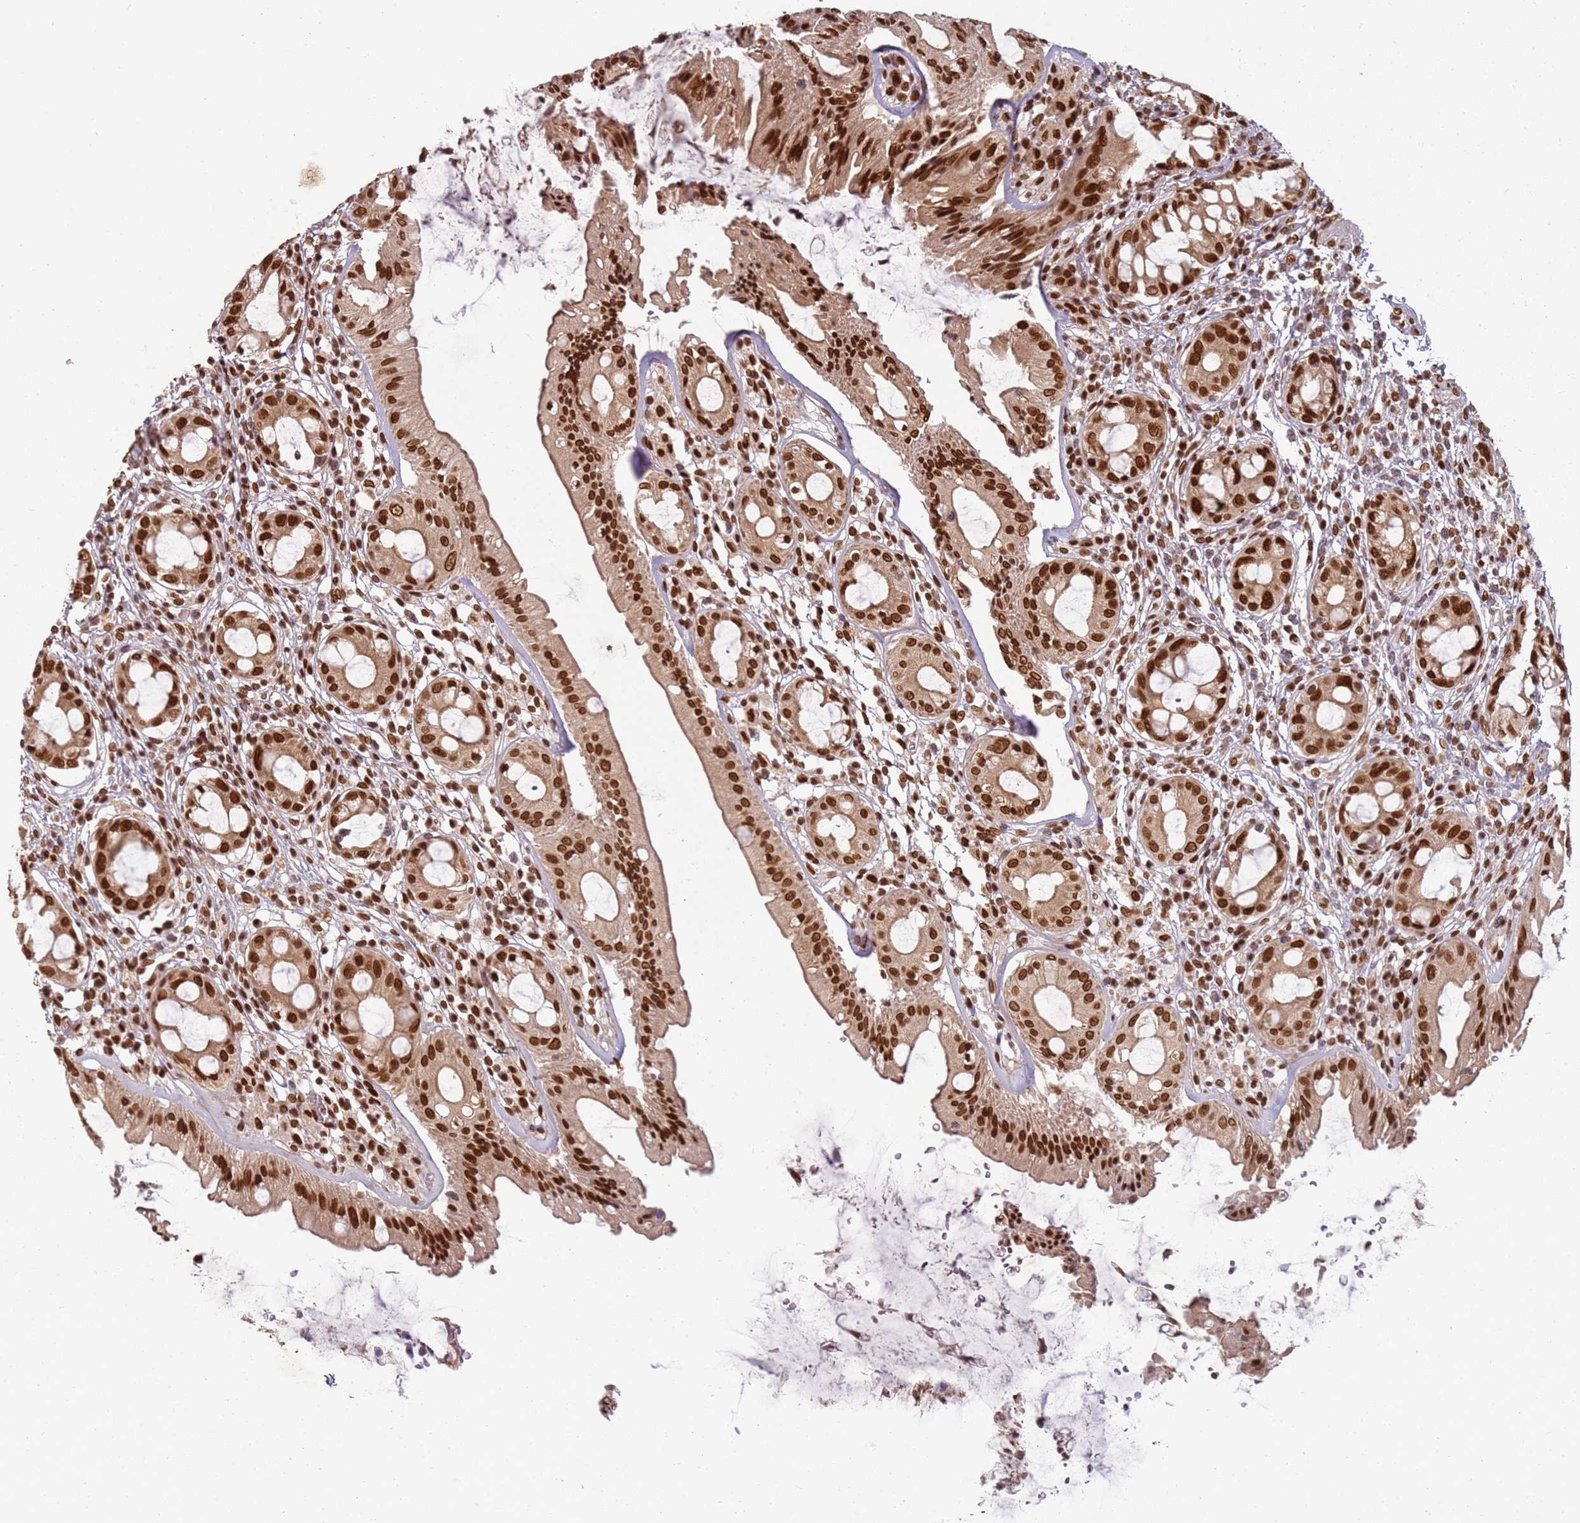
{"staining": {"intensity": "strong", "quantity": ">75%", "location": "nuclear"}, "tissue": "rectum", "cell_type": "Glandular cells", "image_type": "normal", "snomed": [{"axis": "morphology", "description": "Normal tissue, NOS"}, {"axis": "topography", "description": "Rectum"}], "caption": "Rectum stained with IHC reveals strong nuclear expression in about >75% of glandular cells.", "gene": "TENT4A", "patient": {"sex": "female", "age": 57}}